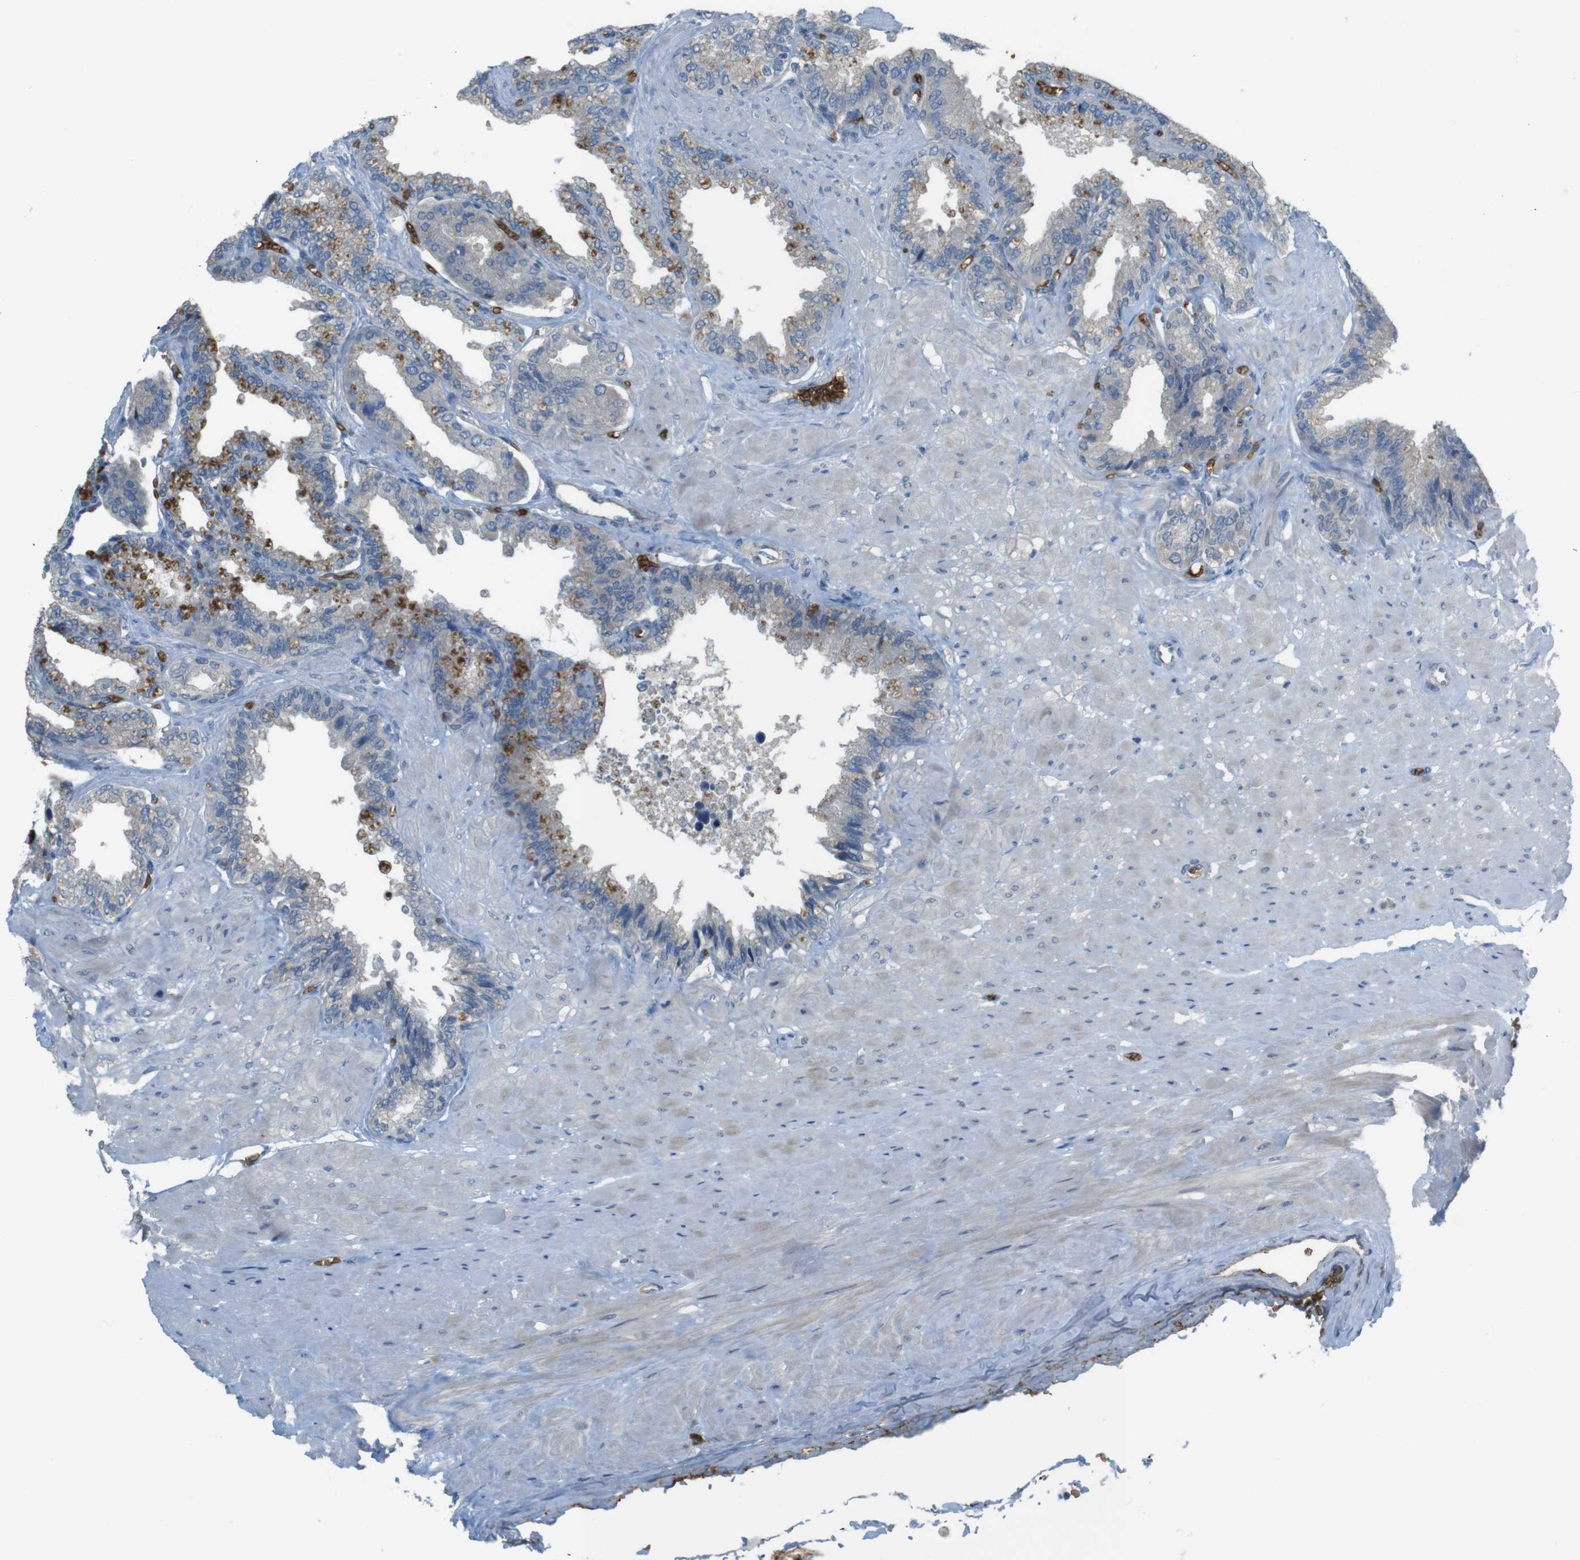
{"staining": {"intensity": "negative", "quantity": "none", "location": "none"}, "tissue": "seminal vesicle", "cell_type": "Glandular cells", "image_type": "normal", "snomed": [{"axis": "morphology", "description": "Normal tissue, NOS"}, {"axis": "topography", "description": "Seminal veicle"}], "caption": "Immunohistochemistry photomicrograph of benign seminal vesicle stained for a protein (brown), which reveals no expression in glandular cells.", "gene": "GYPA", "patient": {"sex": "male", "age": 46}}